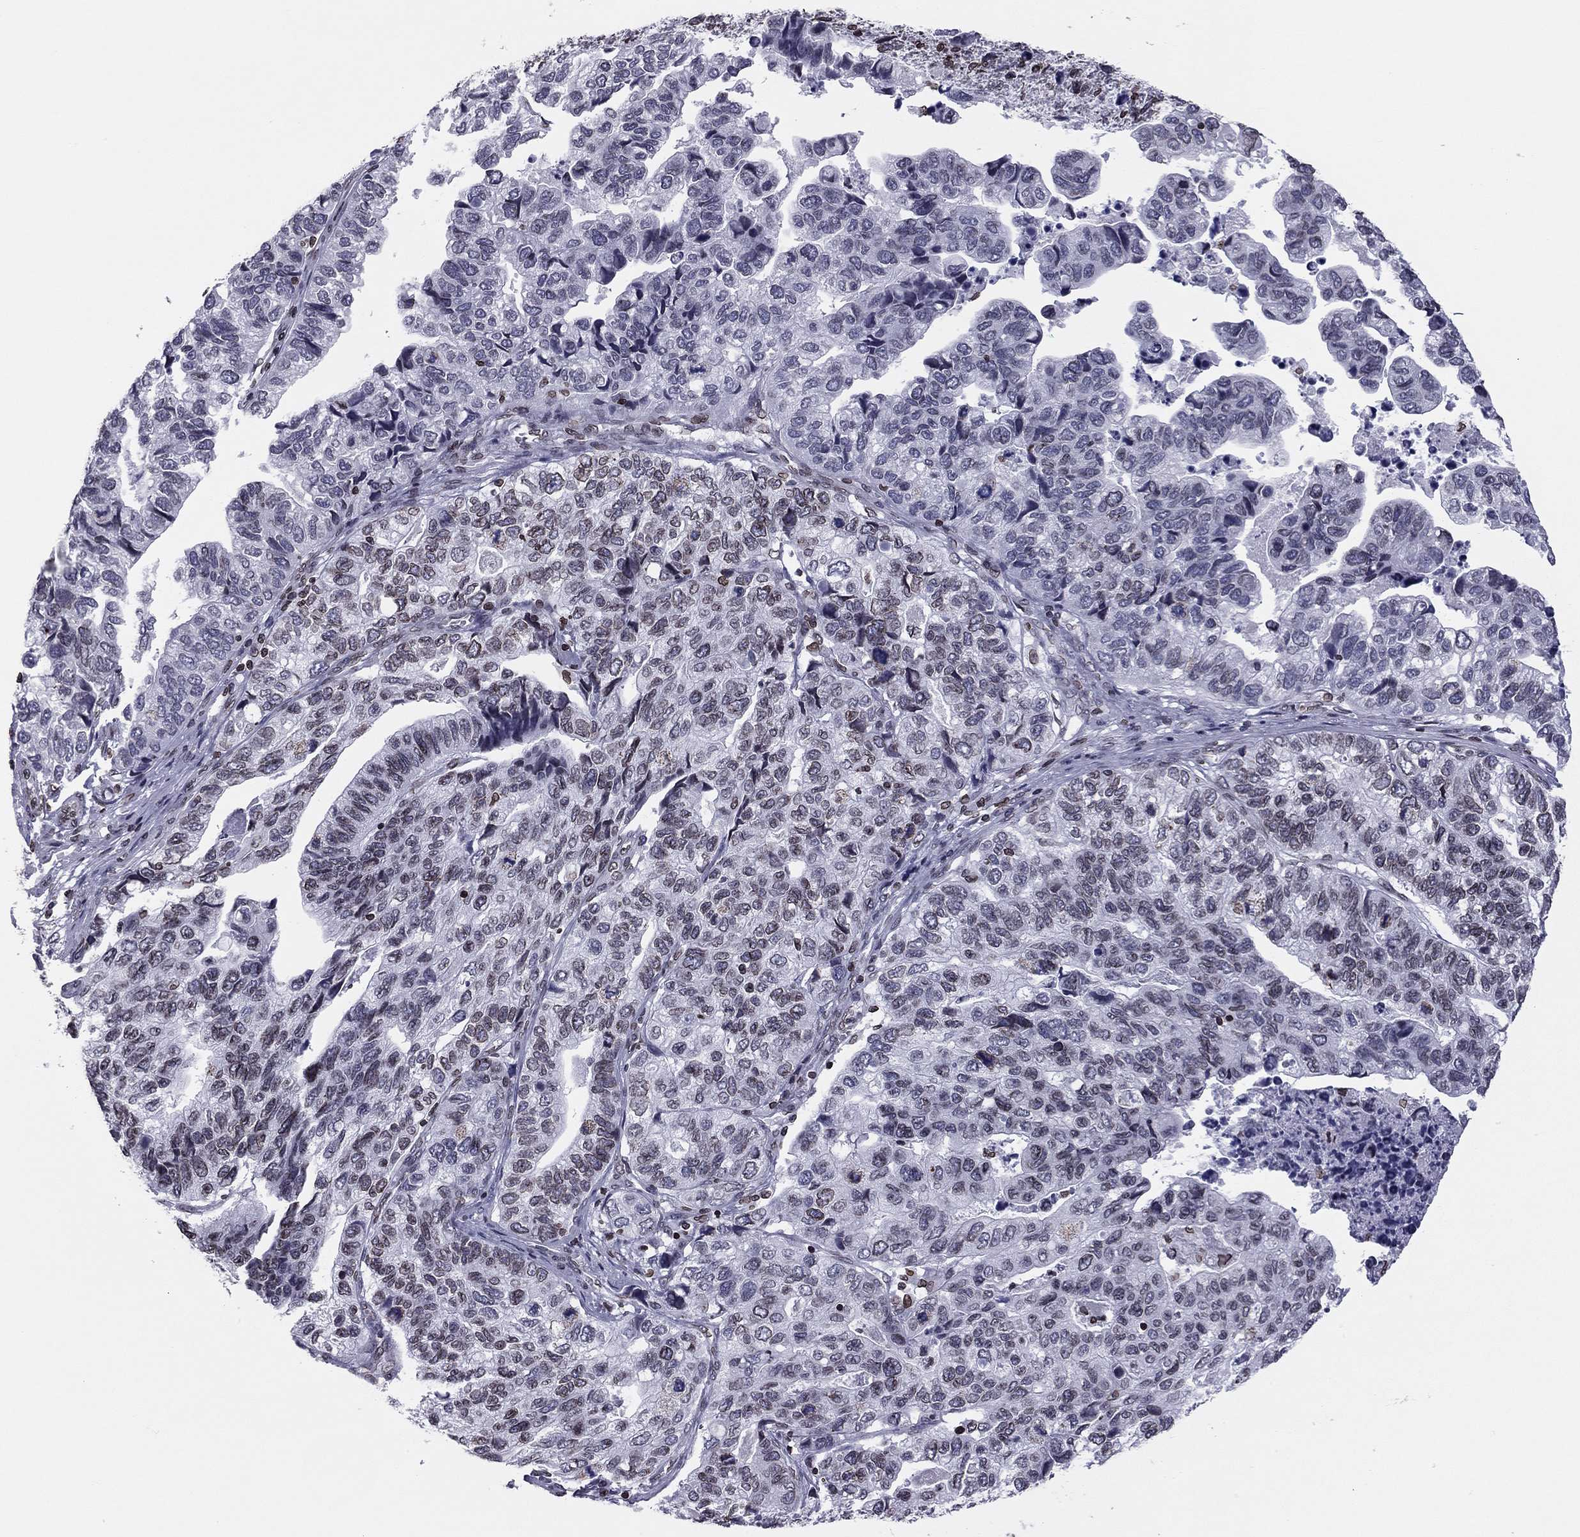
{"staining": {"intensity": "weak", "quantity": "<25%", "location": "cytoplasmic/membranous,nuclear"}, "tissue": "stomach cancer", "cell_type": "Tumor cells", "image_type": "cancer", "snomed": [{"axis": "morphology", "description": "Adenocarcinoma, NOS"}, {"axis": "topography", "description": "Stomach, upper"}], "caption": "An IHC photomicrograph of adenocarcinoma (stomach) is shown. There is no staining in tumor cells of adenocarcinoma (stomach).", "gene": "ESPL1", "patient": {"sex": "female", "age": 67}}